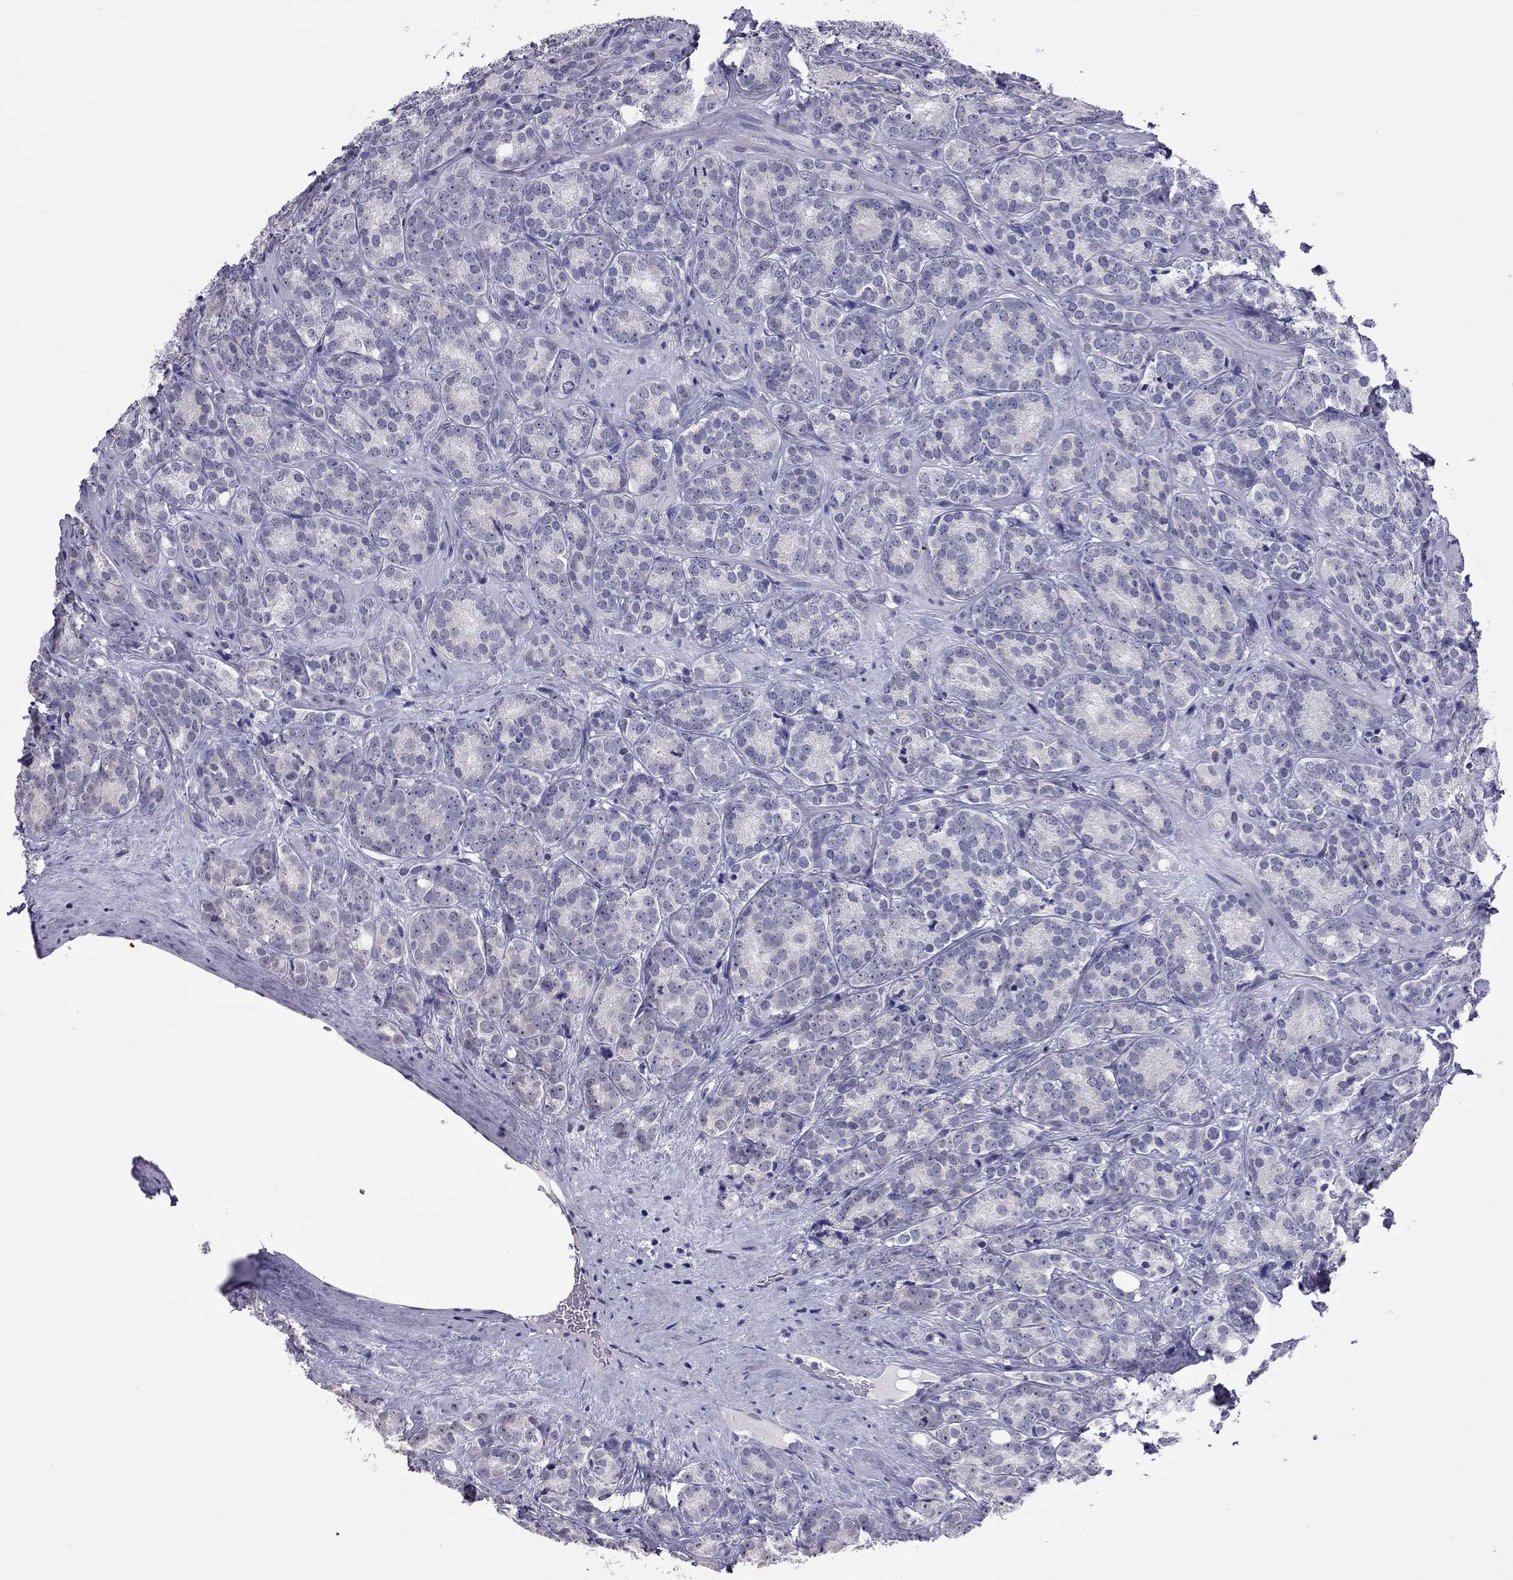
{"staining": {"intensity": "negative", "quantity": "none", "location": "none"}, "tissue": "prostate cancer", "cell_type": "Tumor cells", "image_type": "cancer", "snomed": [{"axis": "morphology", "description": "Adenocarcinoma, NOS"}, {"axis": "topography", "description": "Prostate"}], "caption": "The image shows no significant staining in tumor cells of prostate cancer (adenocarcinoma). Brightfield microscopy of immunohistochemistry stained with DAB (brown) and hematoxylin (blue), captured at high magnification.", "gene": "PPP1R3A", "patient": {"sex": "male", "age": 71}}